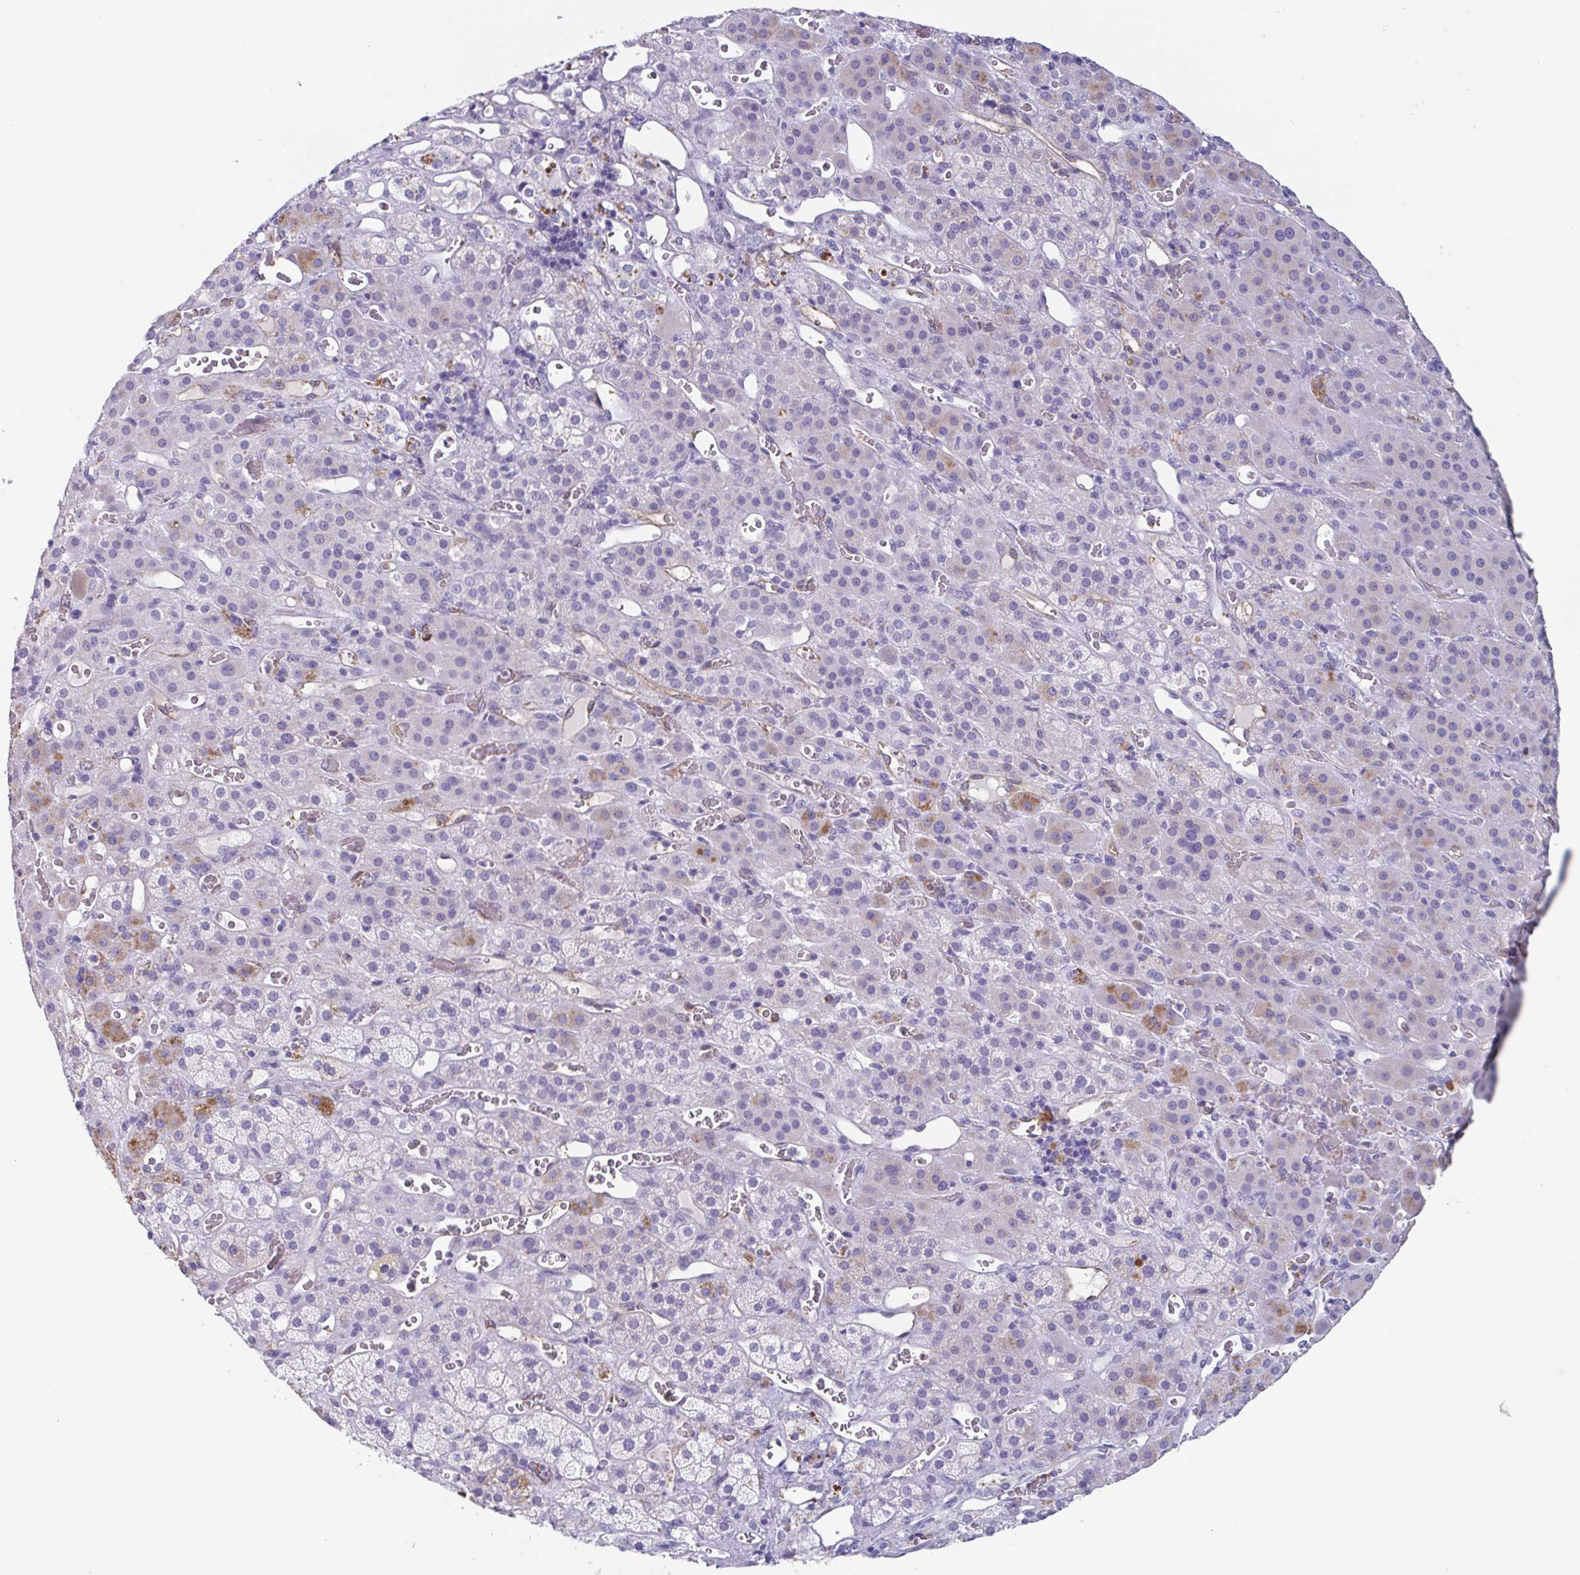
{"staining": {"intensity": "moderate", "quantity": "<25%", "location": "cytoplasmic/membranous"}, "tissue": "adrenal gland", "cell_type": "Glandular cells", "image_type": "normal", "snomed": [{"axis": "morphology", "description": "Normal tissue, NOS"}, {"axis": "topography", "description": "Adrenal gland"}], "caption": "Moderate cytoplasmic/membranous protein positivity is present in approximately <25% of glandular cells in adrenal gland.", "gene": "LYRM2", "patient": {"sex": "male", "age": 57}}